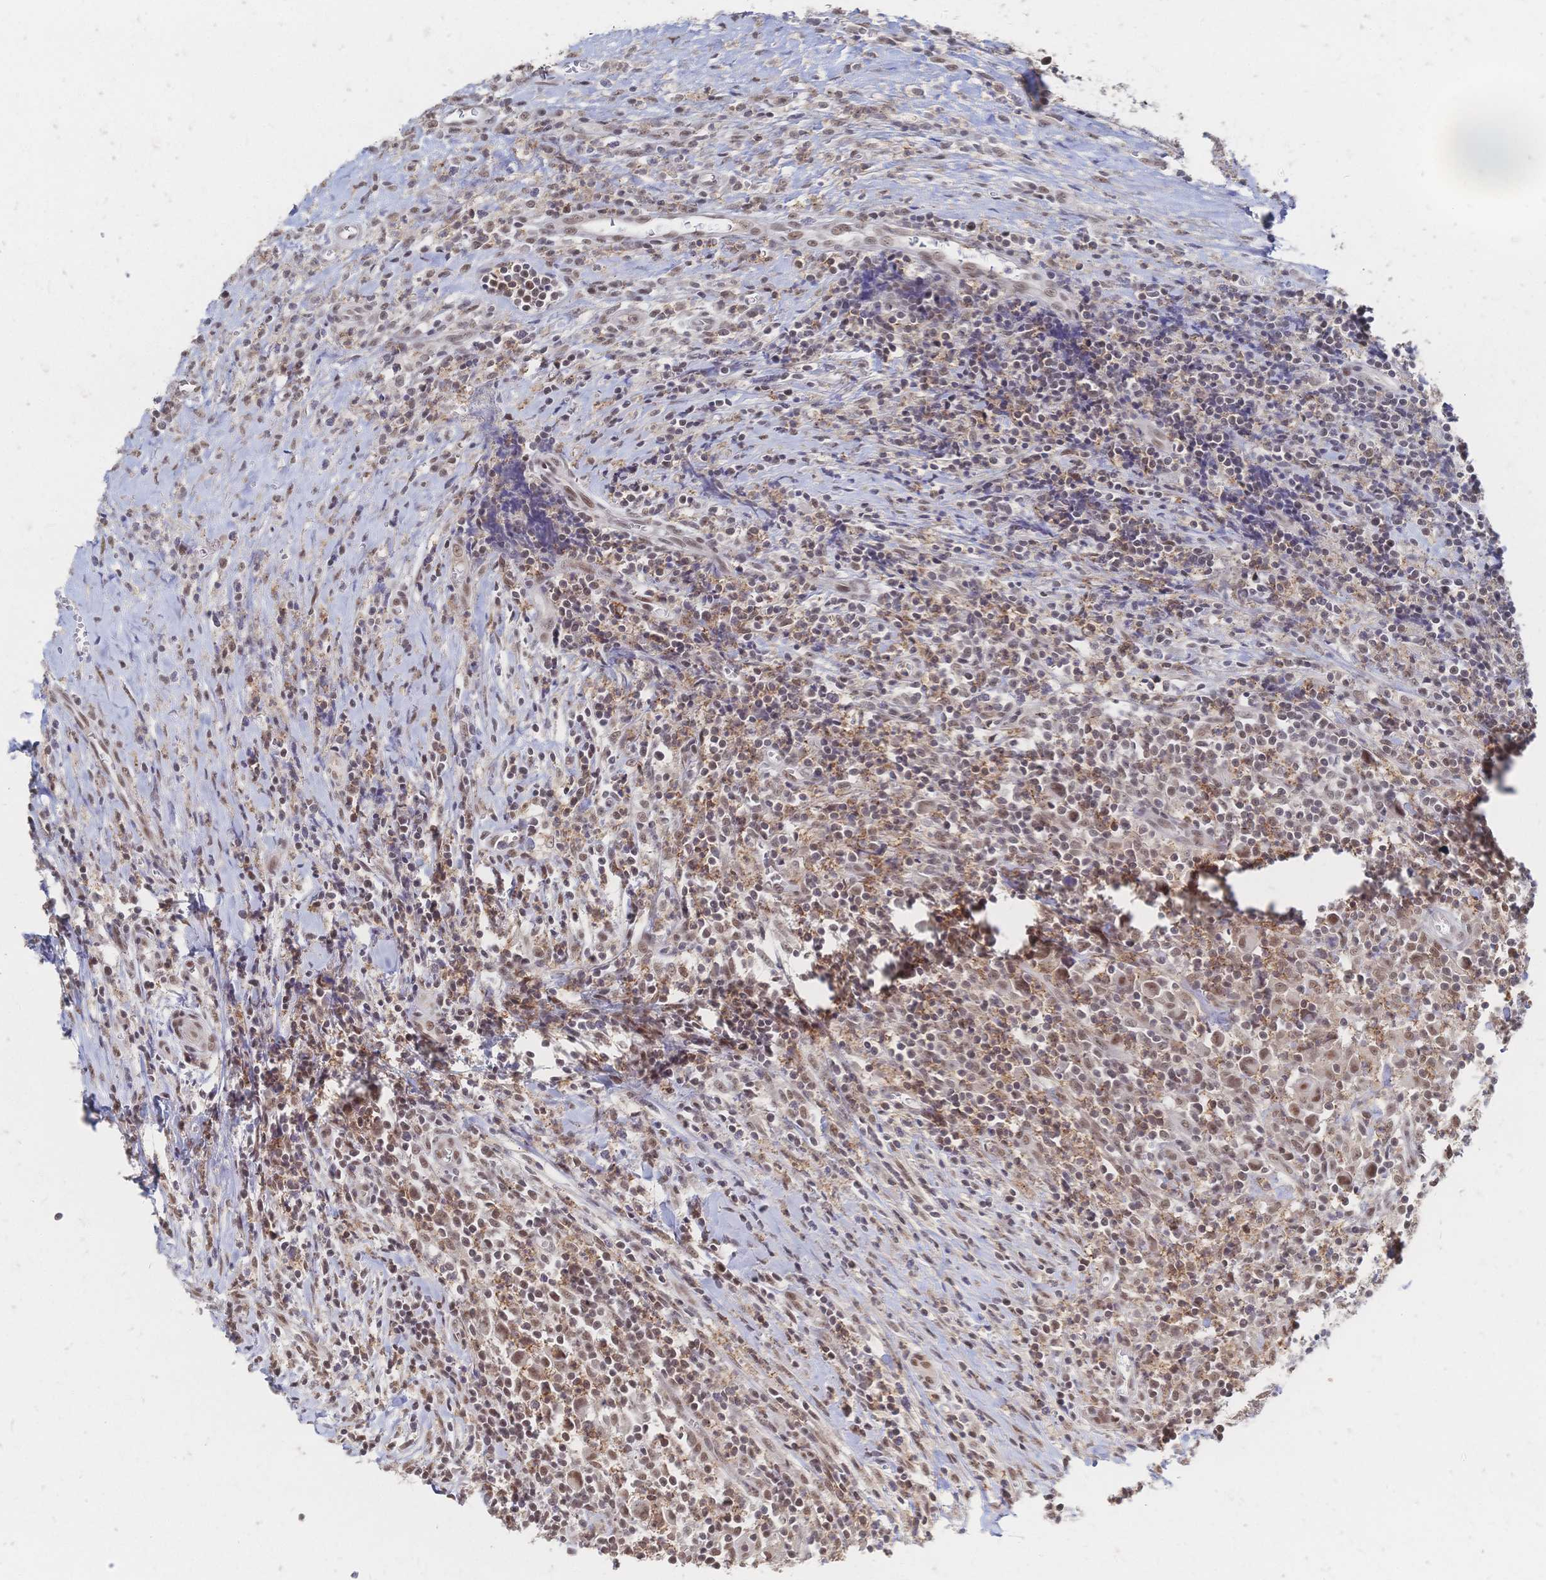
{"staining": {"intensity": "moderate", "quantity": ">75%", "location": "nuclear"}, "tissue": "lymphoma", "cell_type": "Tumor cells", "image_type": "cancer", "snomed": [{"axis": "morphology", "description": "Hodgkin's disease, NOS"}, {"axis": "topography", "description": "Thymus, NOS"}], "caption": "Hodgkin's disease stained for a protein demonstrates moderate nuclear positivity in tumor cells.", "gene": "NELFA", "patient": {"sex": "female", "age": 17}}